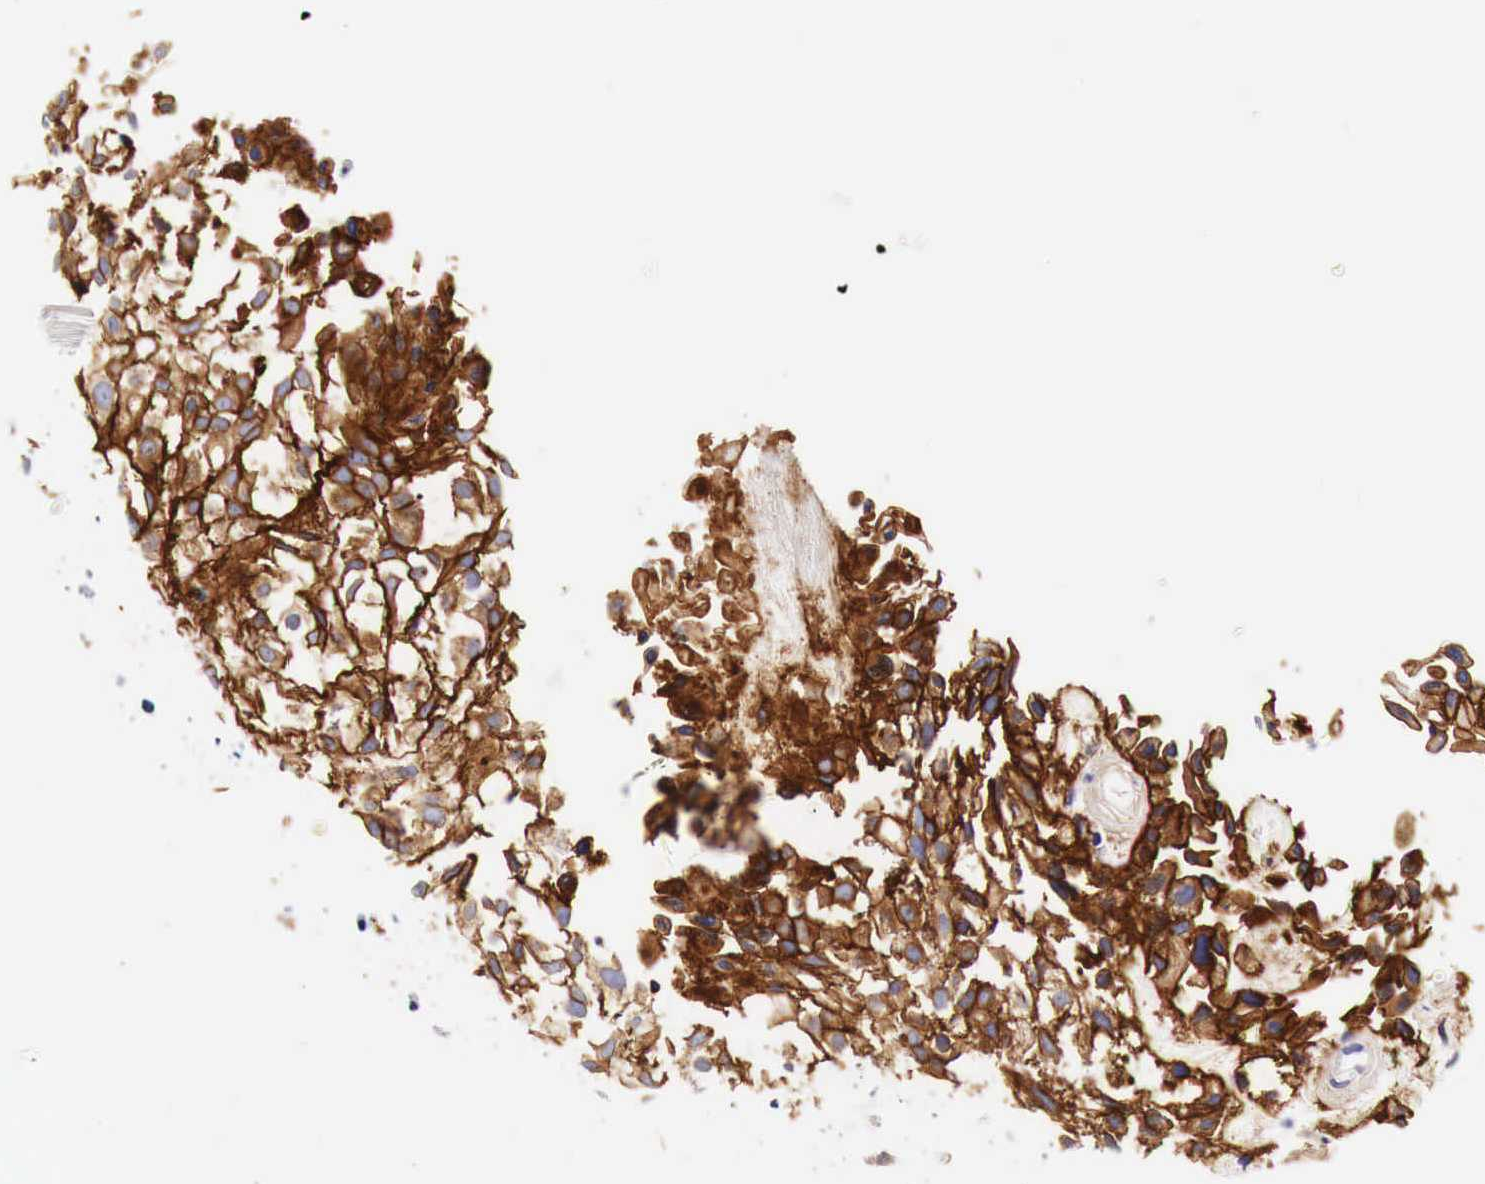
{"staining": {"intensity": "strong", "quantity": ">75%", "location": "cytoplasmic/membranous"}, "tissue": "urothelial cancer", "cell_type": "Tumor cells", "image_type": "cancer", "snomed": [{"axis": "morphology", "description": "Urothelial carcinoma, High grade"}, {"axis": "topography", "description": "Urinary bladder"}], "caption": "DAB (3,3'-diaminobenzidine) immunohistochemical staining of urothelial carcinoma (high-grade) exhibits strong cytoplasmic/membranous protein expression in about >75% of tumor cells.", "gene": "EGFR", "patient": {"sex": "male", "age": 56}}